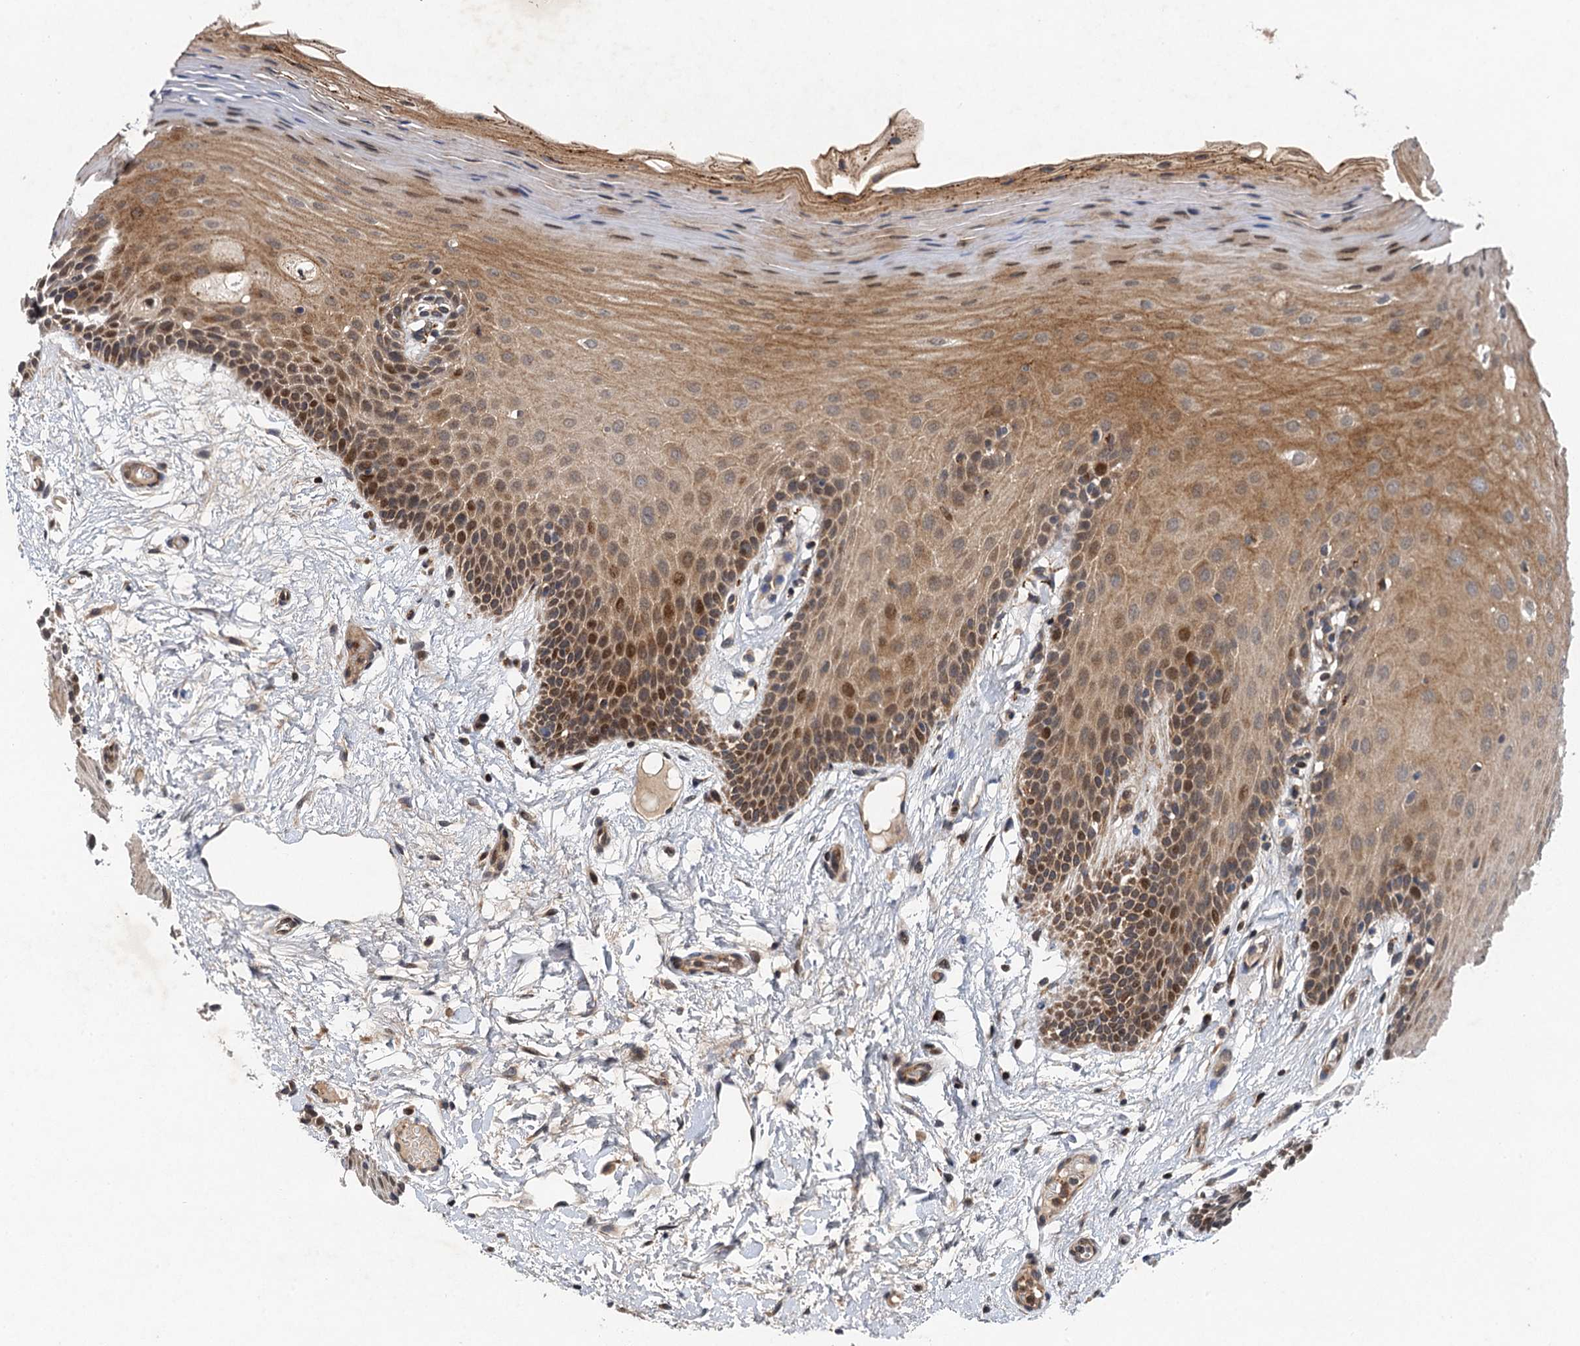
{"staining": {"intensity": "moderate", "quantity": "25%-75%", "location": "cytoplasmic/membranous,nuclear"}, "tissue": "oral mucosa", "cell_type": "Squamous epithelial cells", "image_type": "normal", "snomed": [{"axis": "morphology", "description": "Normal tissue, NOS"}, {"axis": "topography", "description": "Oral tissue"}, {"axis": "topography", "description": "Tounge, NOS"}], "caption": "An immunohistochemistry (IHC) photomicrograph of normal tissue is shown. Protein staining in brown labels moderate cytoplasmic/membranous,nuclear positivity in oral mucosa within squamous epithelial cells.", "gene": "NLRP10", "patient": {"sex": "male", "age": 47}}